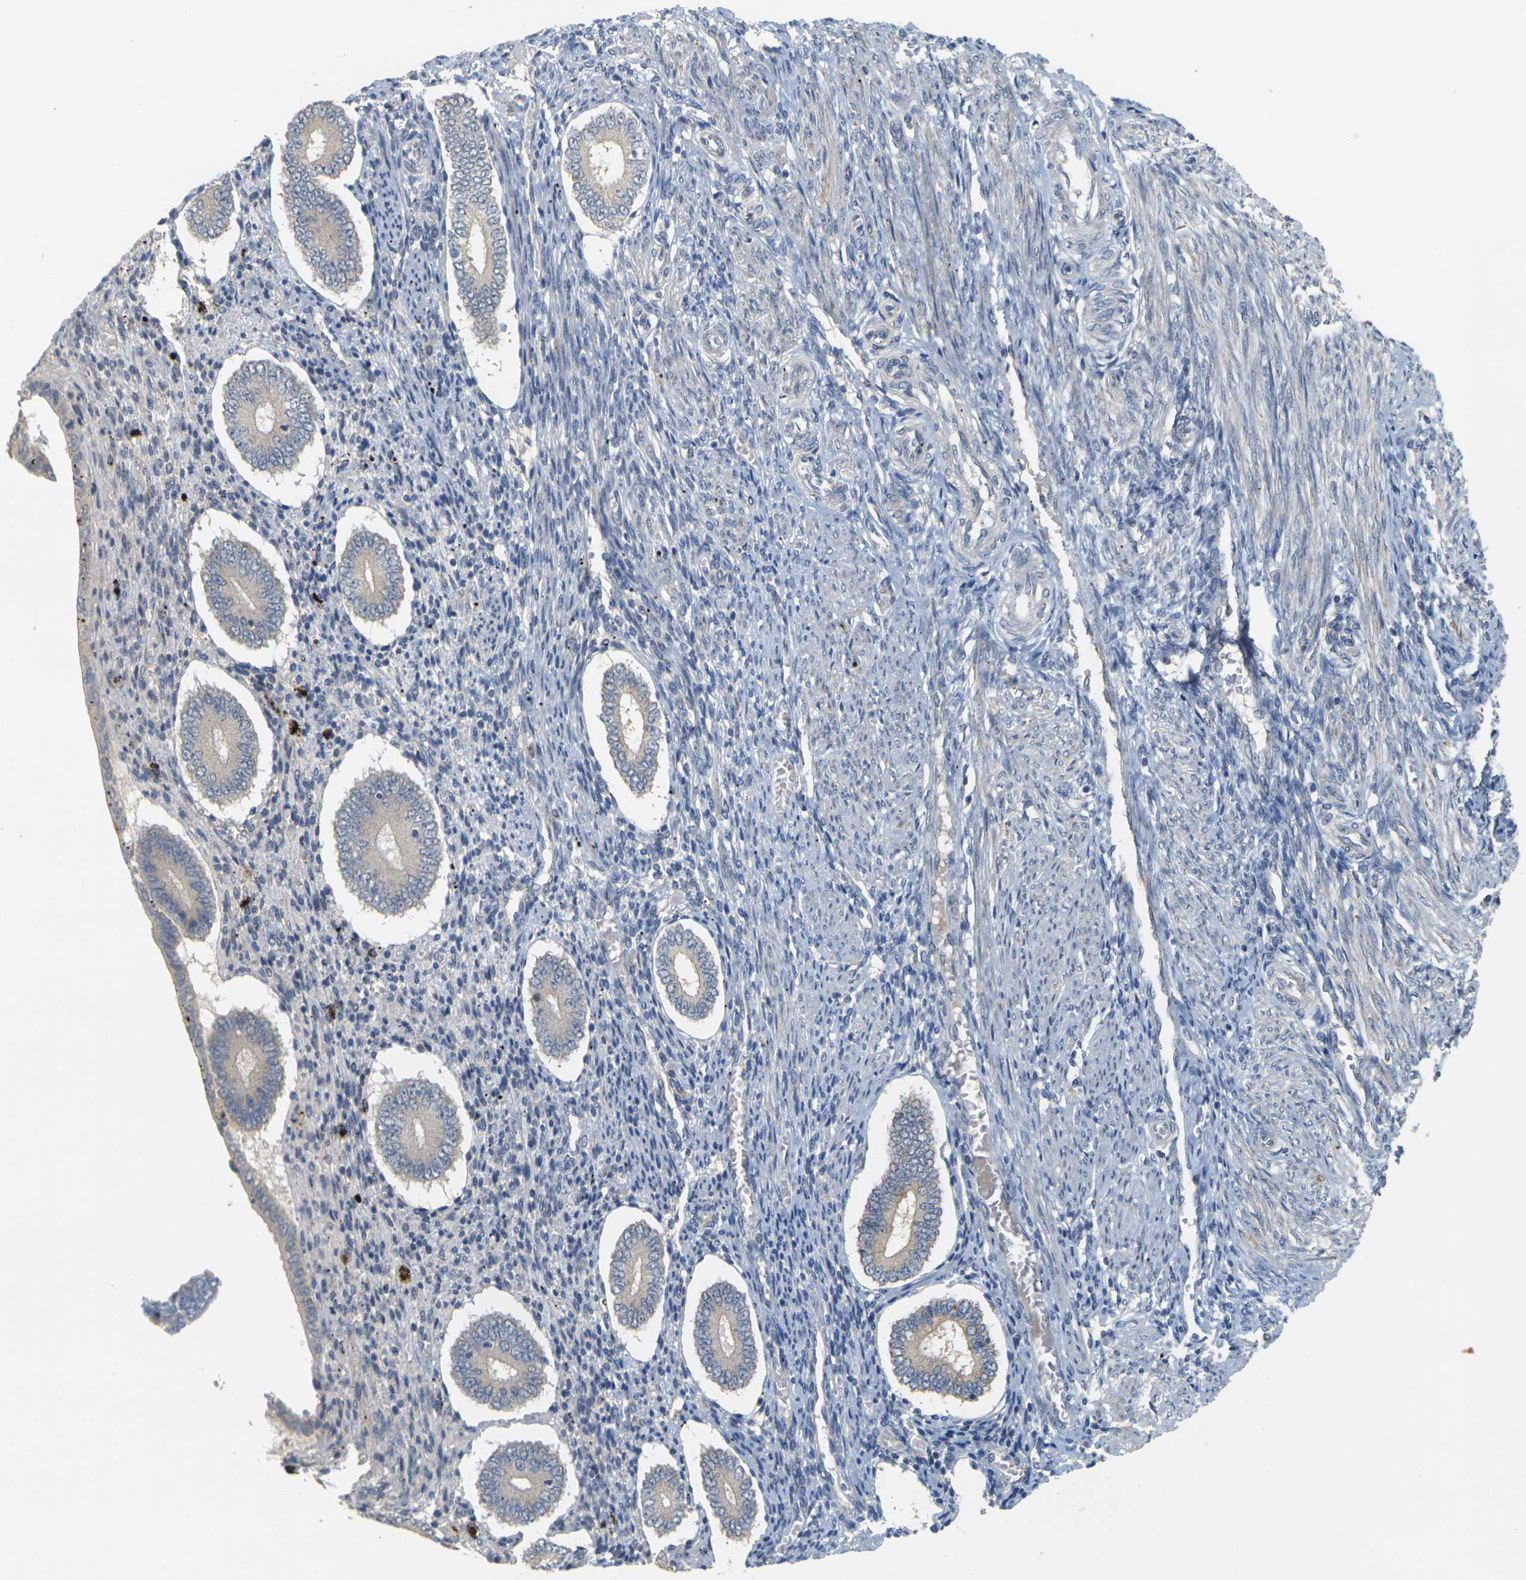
{"staining": {"intensity": "weak", "quantity": "<25%", "location": "cytoplasmic/membranous"}, "tissue": "endometrium", "cell_type": "Cells in endometrial stroma", "image_type": "normal", "snomed": [{"axis": "morphology", "description": "Normal tissue, NOS"}, {"axis": "topography", "description": "Endometrium"}], "caption": "Protein analysis of benign endometrium shows no significant positivity in cells in endometrial stroma.", "gene": "GDAP1", "patient": {"sex": "female", "age": 42}}